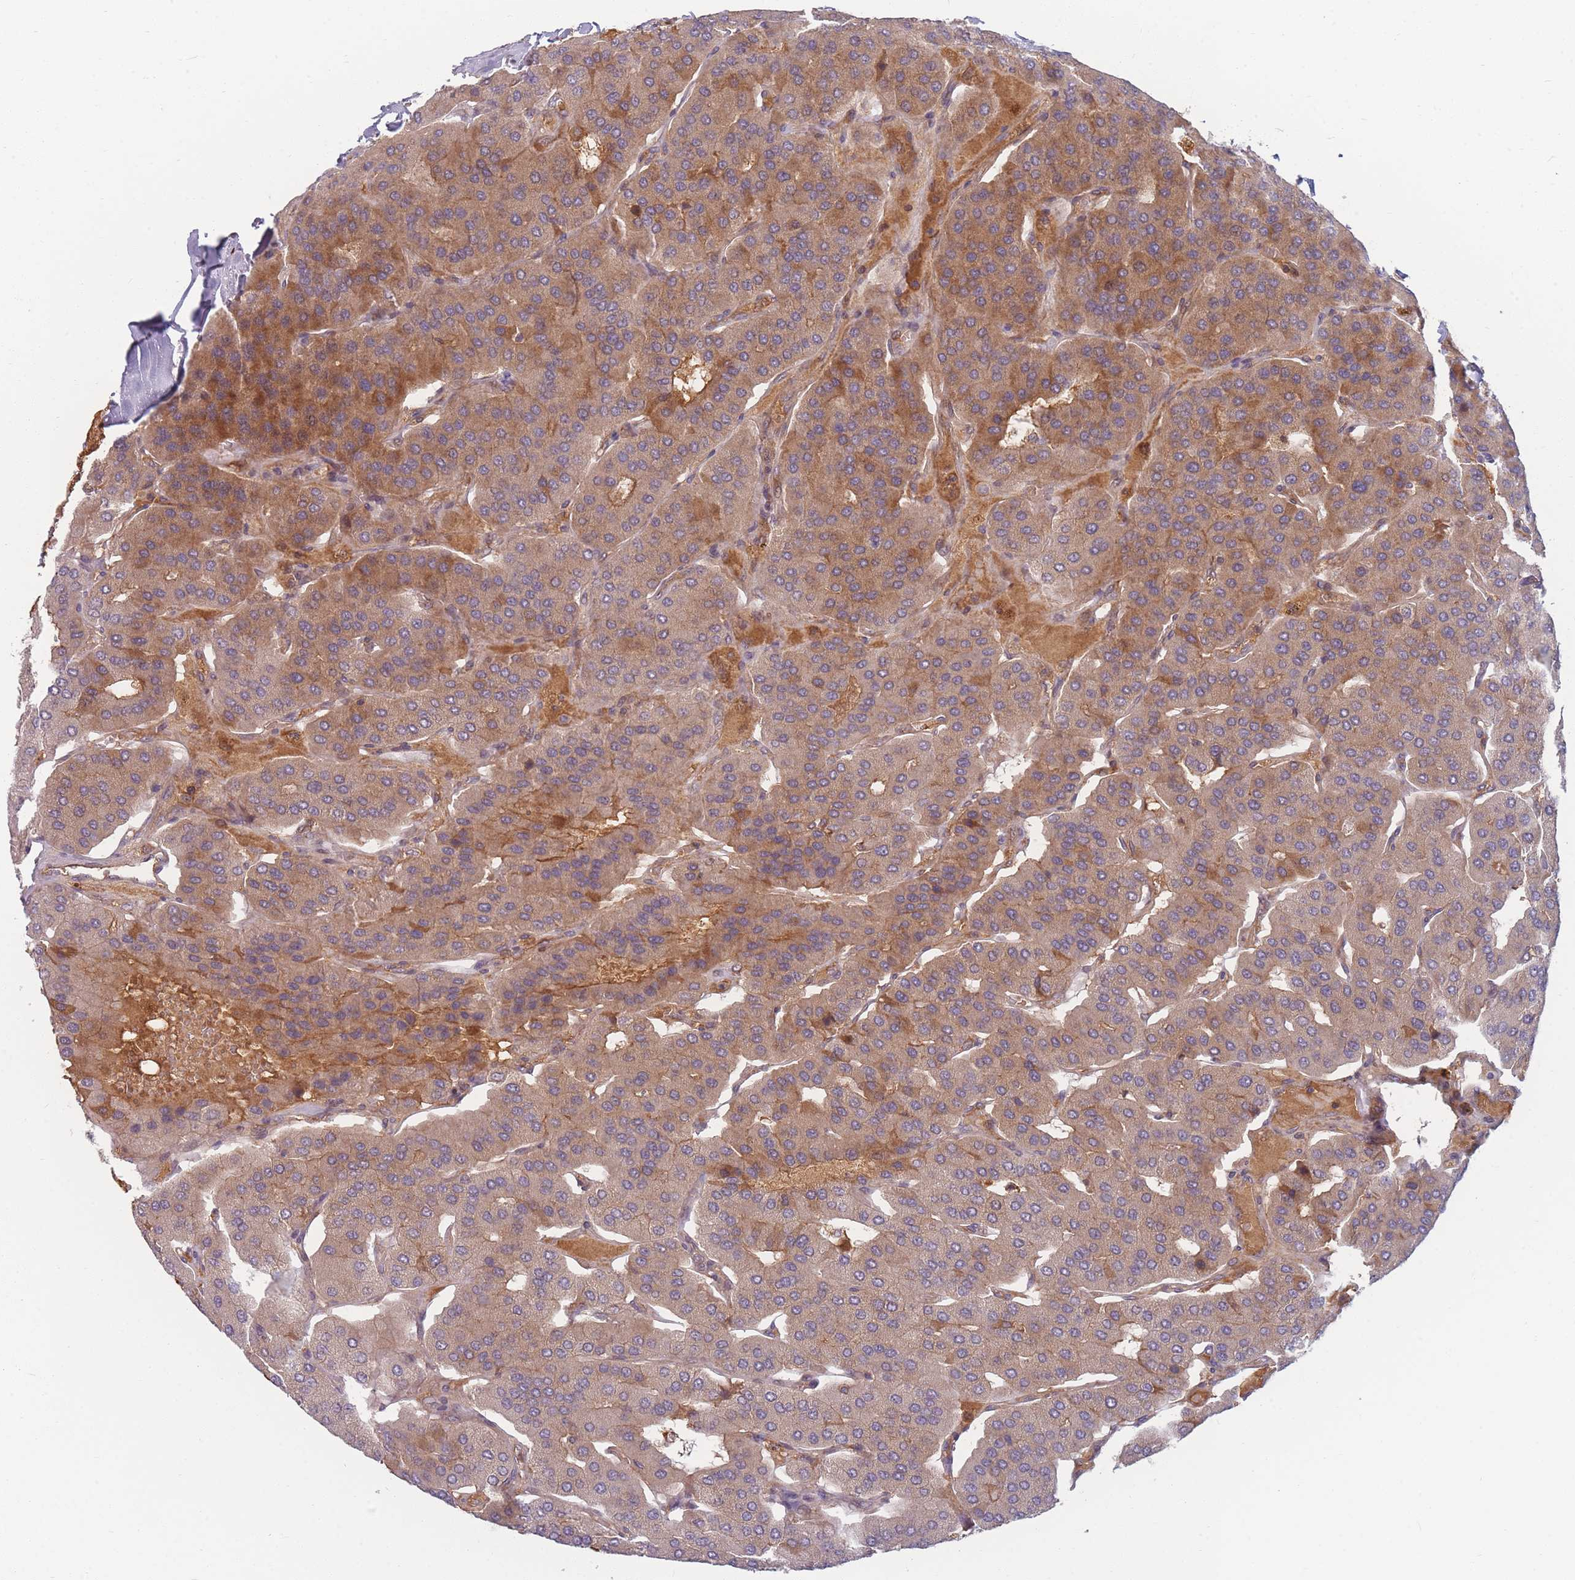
{"staining": {"intensity": "moderate", "quantity": "25%-75%", "location": "cytoplasmic/membranous"}, "tissue": "parathyroid gland", "cell_type": "Glandular cells", "image_type": "normal", "snomed": [{"axis": "morphology", "description": "Normal tissue, NOS"}, {"axis": "morphology", "description": "Adenoma, NOS"}, {"axis": "topography", "description": "Parathyroid gland"}], "caption": "An image of parathyroid gland stained for a protein exhibits moderate cytoplasmic/membranous brown staining in glandular cells.", "gene": "FAM153A", "patient": {"sex": "female", "age": 86}}